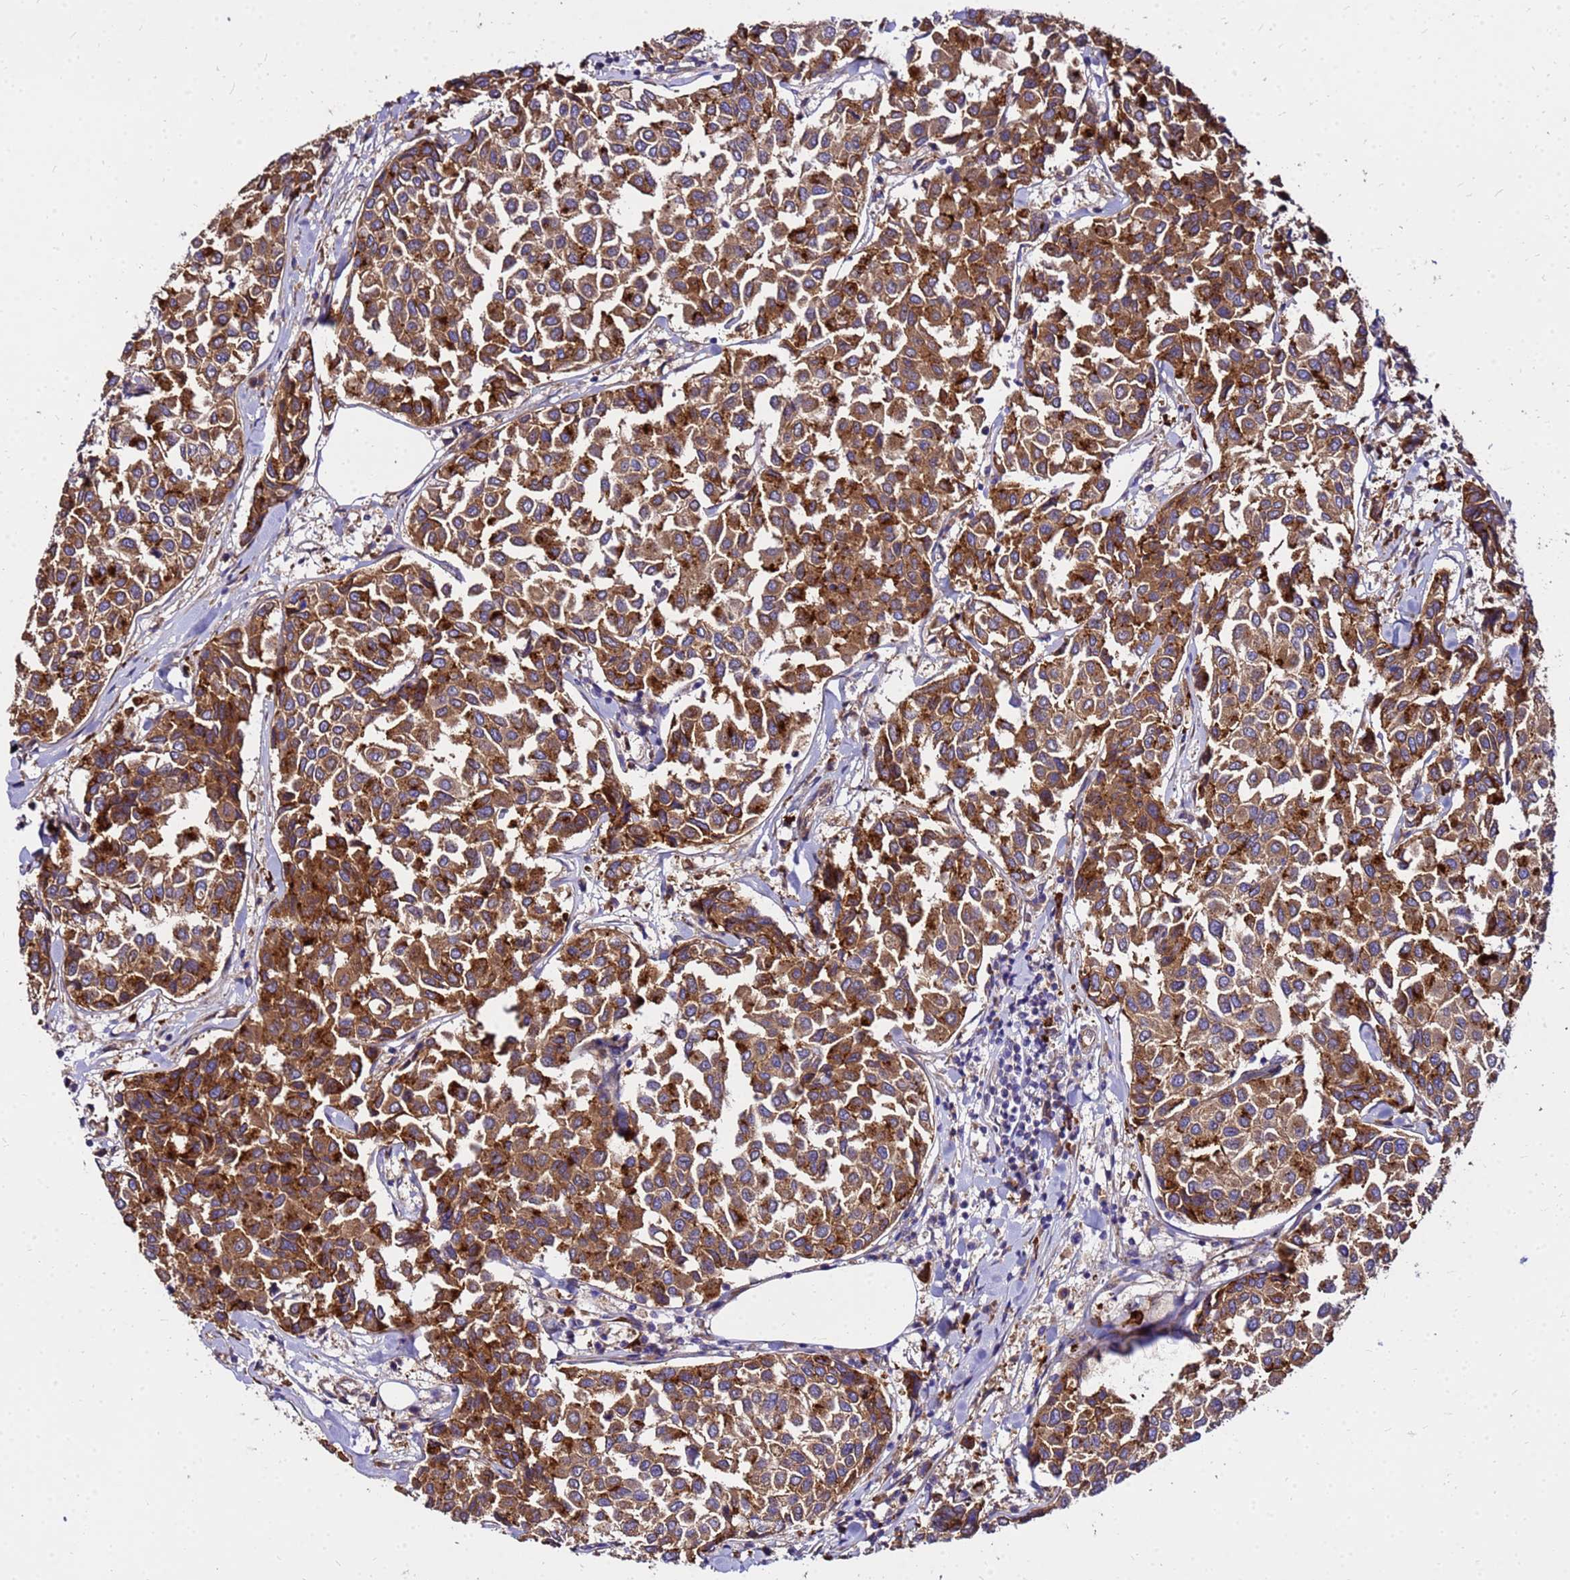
{"staining": {"intensity": "strong", "quantity": ">75%", "location": "cytoplasmic/membranous"}, "tissue": "breast cancer", "cell_type": "Tumor cells", "image_type": "cancer", "snomed": [{"axis": "morphology", "description": "Duct carcinoma"}, {"axis": "topography", "description": "Breast"}], "caption": "A high-resolution image shows immunohistochemistry staining of breast intraductal carcinoma, which shows strong cytoplasmic/membranous staining in approximately >75% of tumor cells.", "gene": "WWC2", "patient": {"sex": "female", "age": 55}}